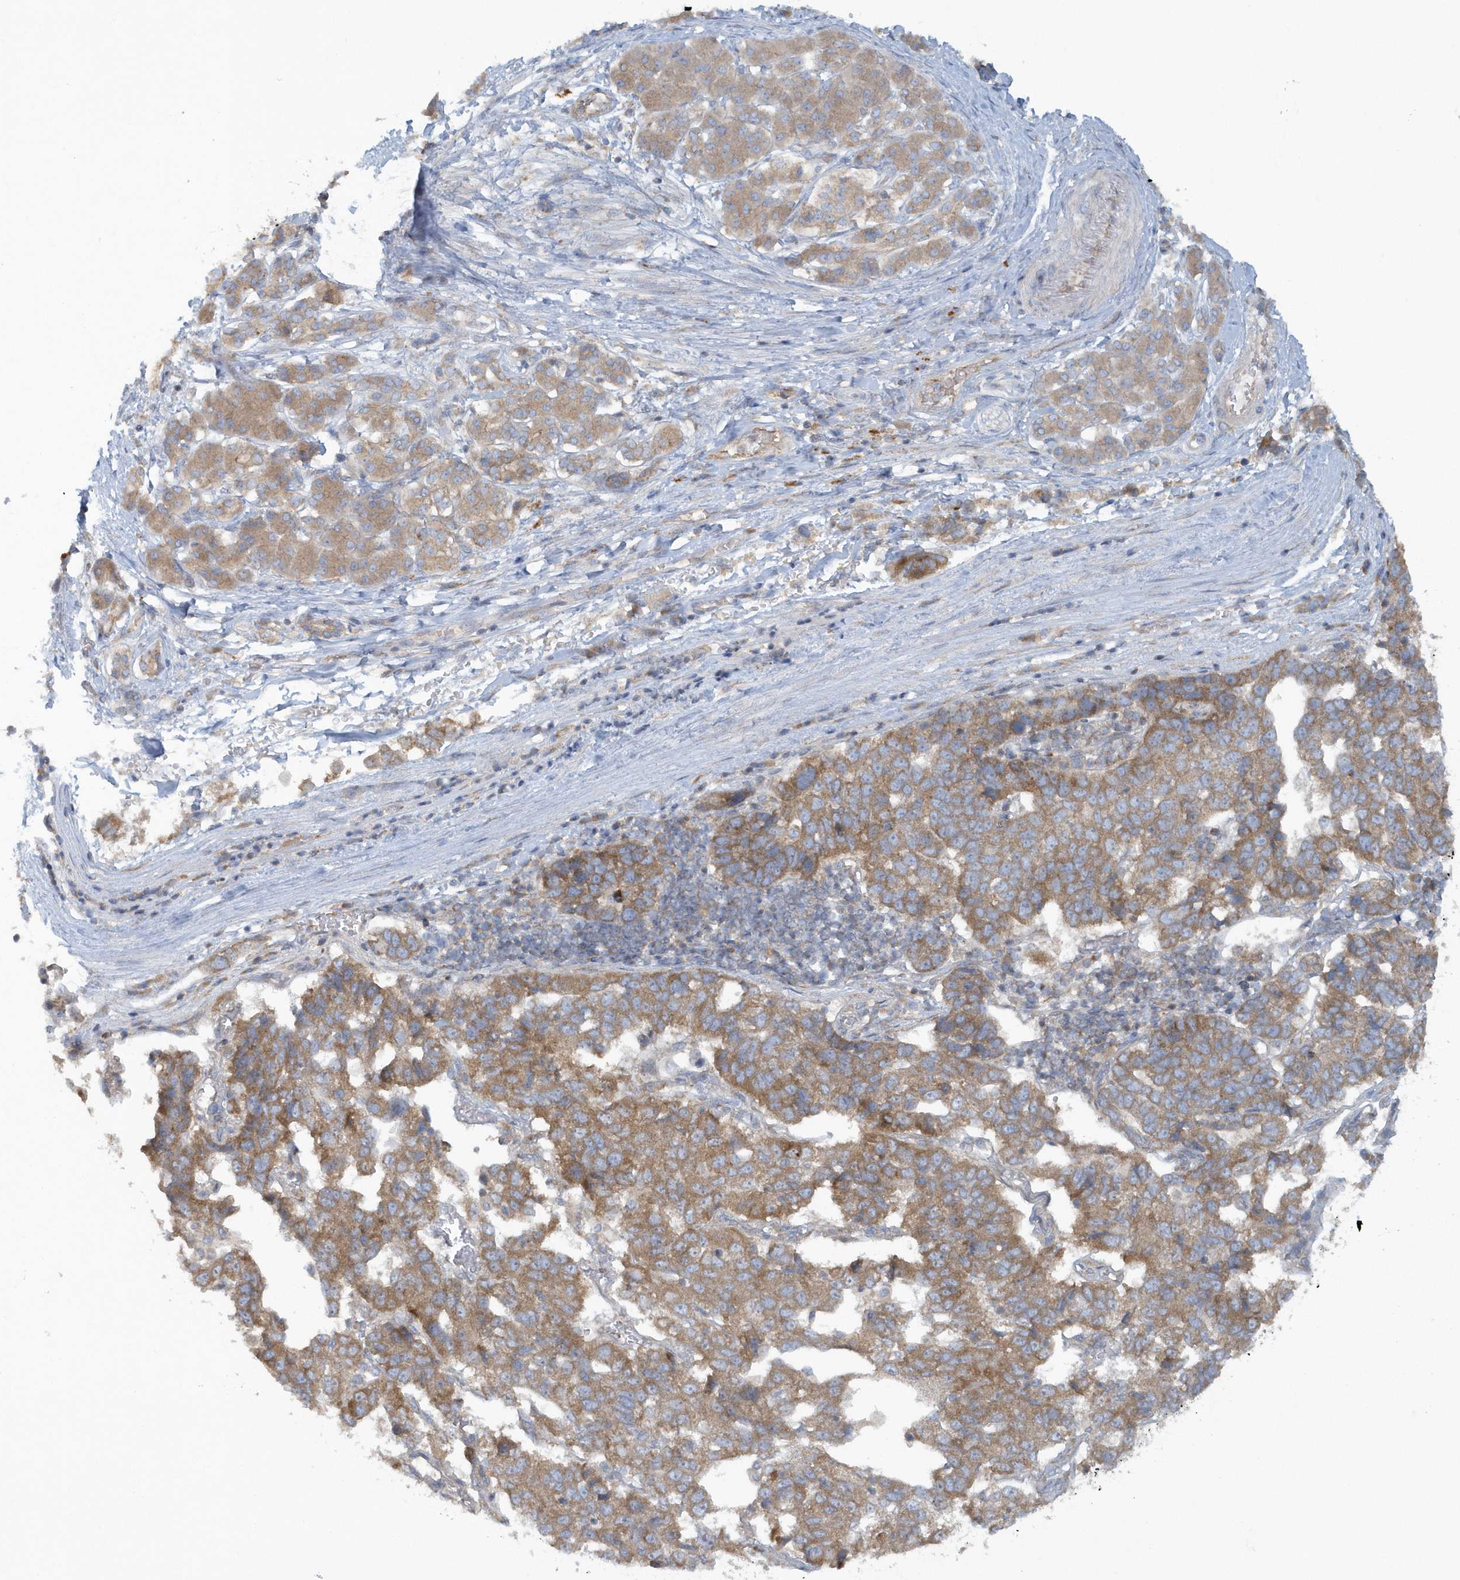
{"staining": {"intensity": "moderate", "quantity": ">75%", "location": "cytoplasmic/membranous"}, "tissue": "pancreatic cancer", "cell_type": "Tumor cells", "image_type": "cancer", "snomed": [{"axis": "morphology", "description": "Adenocarcinoma, NOS"}, {"axis": "topography", "description": "Pancreas"}], "caption": "The photomicrograph displays staining of pancreatic cancer (adenocarcinoma), revealing moderate cytoplasmic/membranous protein positivity (brown color) within tumor cells.", "gene": "CNOT10", "patient": {"sex": "female", "age": 61}}